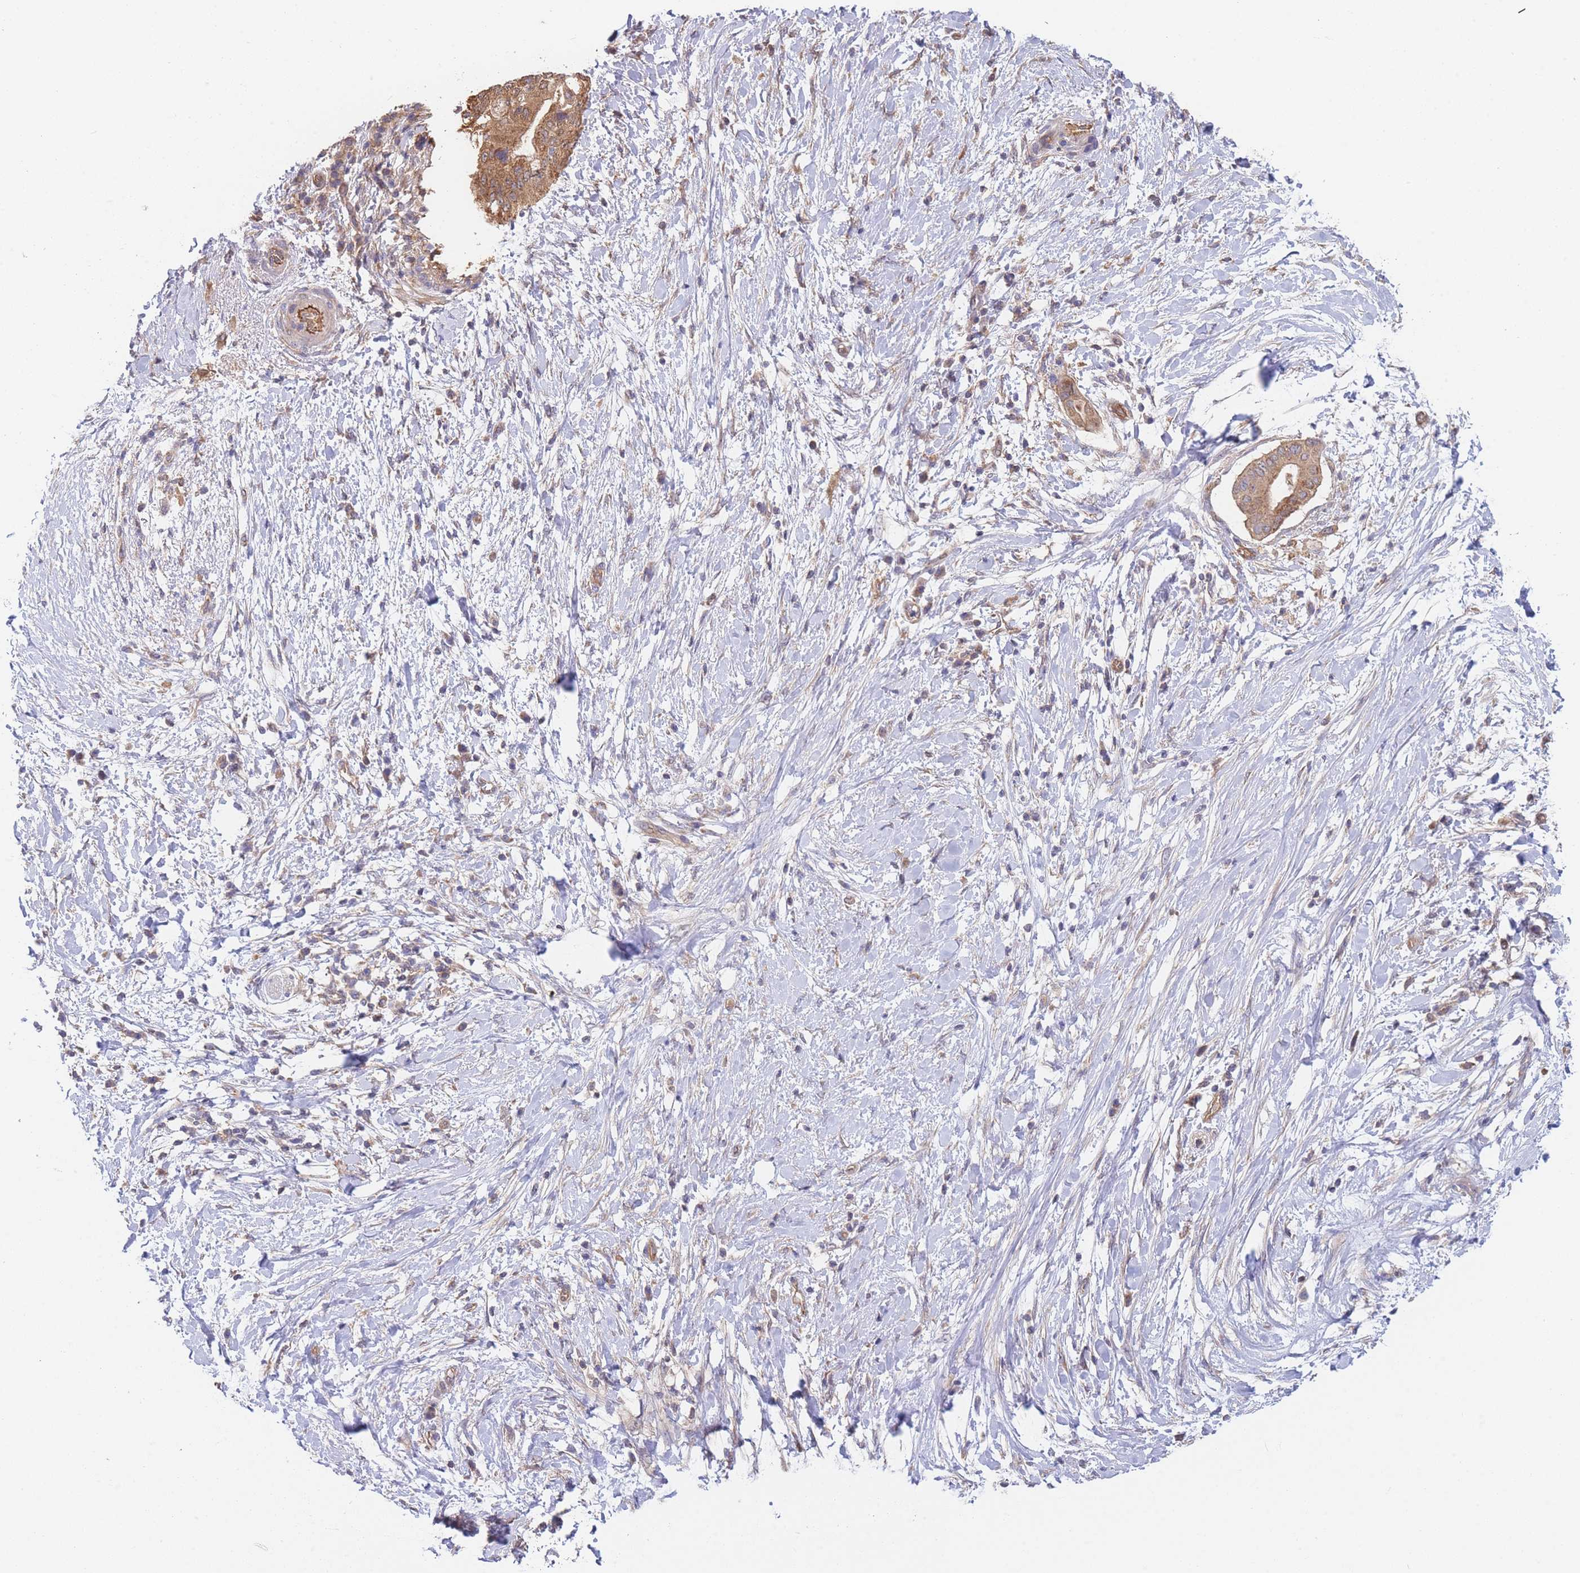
{"staining": {"intensity": "moderate", "quantity": ">75%", "location": "cytoplasmic/membranous"}, "tissue": "pancreatic cancer", "cell_type": "Tumor cells", "image_type": "cancer", "snomed": [{"axis": "morphology", "description": "Adenocarcinoma, NOS"}, {"axis": "topography", "description": "Pancreas"}], "caption": "DAB (3,3'-diaminobenzidine) immunohistochemical staining of human pancreatic cancer (adenocarcinoma) shows moderate cytoplasmic/membranous protein positivity in approximately >75% of tumor cells.", "gene": "MRPS18B", "patient": {"sex": "male", "age": 68}}